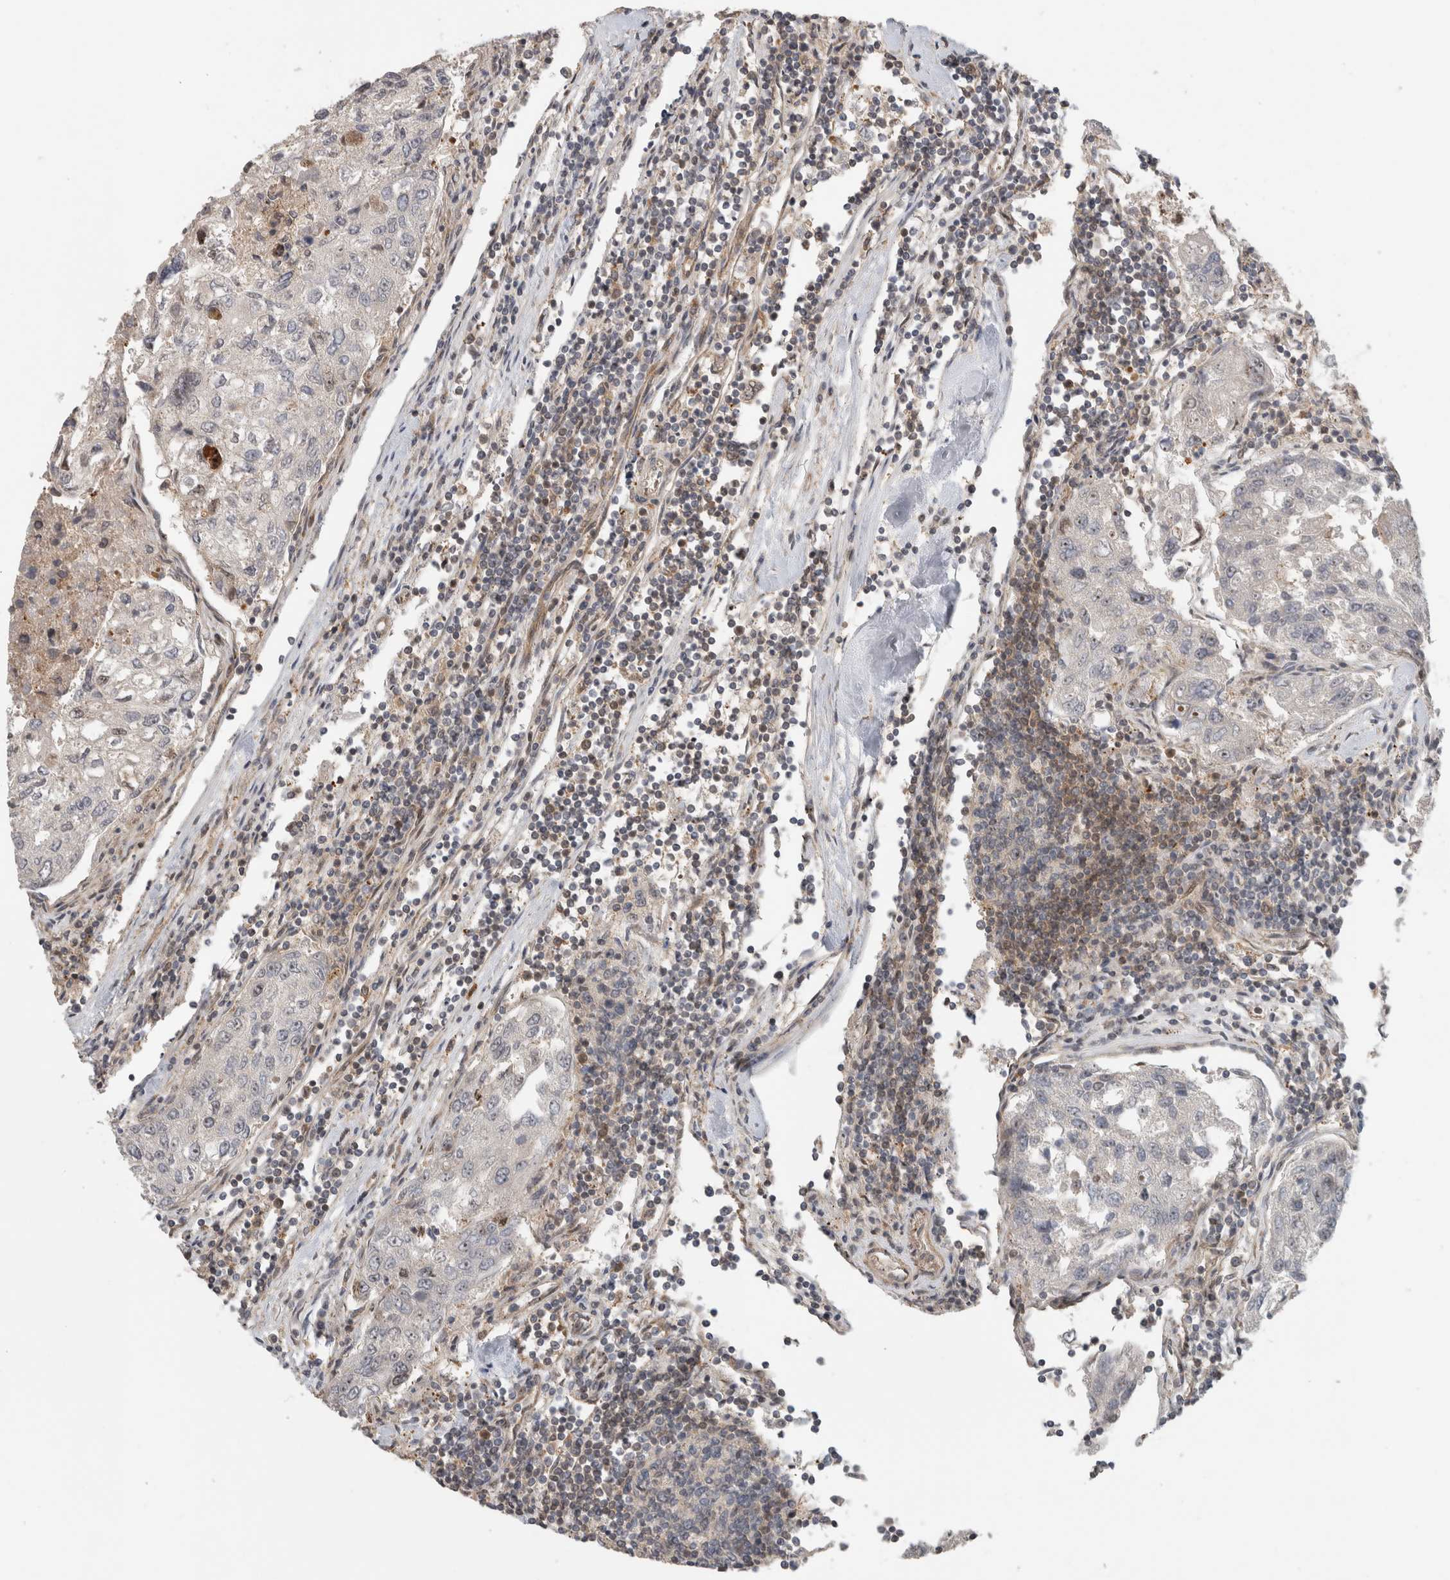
{"staining": {"intensity": "negative", "quantity": "none", "location": "none"}, "tissue": "urothelial cancer", "cell_type": "Tumor cells", "image_type": "cancer", "snomed": [{"axis": "morphology", "description": "Urothelial carcinoma, High grade"}, {"axis": "topography", "description": "Lymph node"}, {"axis": "topography", "description": "Urinary bladder"}], "caption": "An immunohistochemistry histopathology image of urothelial cancer is shown. There is no staining in tumor cells of urothelial cancer.", "gene": "WASF2", "patient": {"sex": "male", "age": 51}}